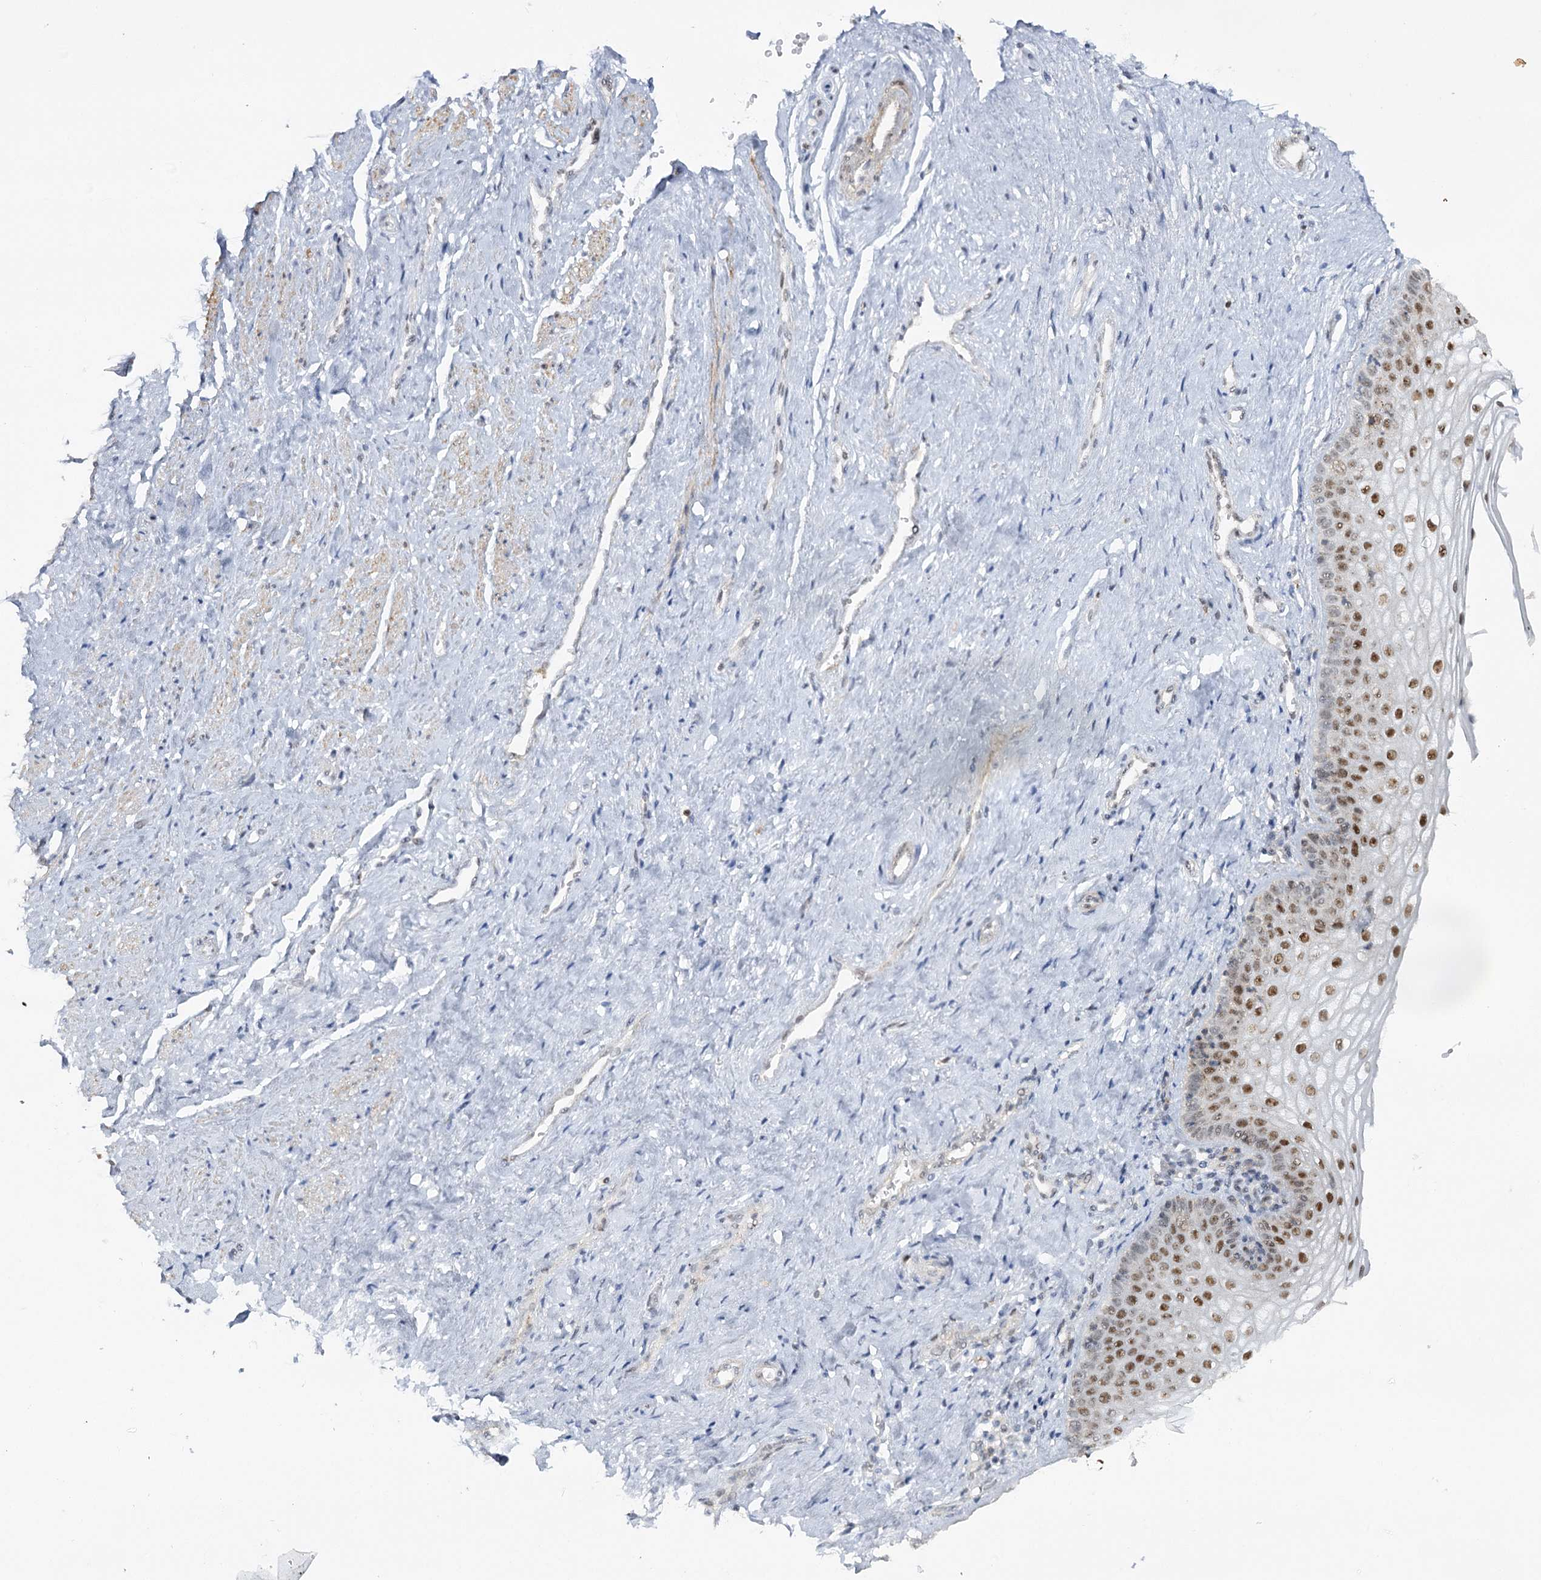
{"staining": {"intensity": "moderate", "quantity": "25%-75%", "location": "nuclear"}, "tissue": "vagina", "cell_type": "Squamous epithelial cells", "image_type": "normal", "snomed": [{"axis": "morphology", "description": "Normal tissue, NOS"}, {"axis": "topography", "description": "Vagina"}], "caption": "A medium amount of moderate nuclear expression is identified in about 25%-75% of squamous epithelial cells in unremarkable vagina. (DAB IHC with brightfield microscopy, high magnification).", "gene": "ZC3H8", "patient": {"sex": "female", "age": 46}}